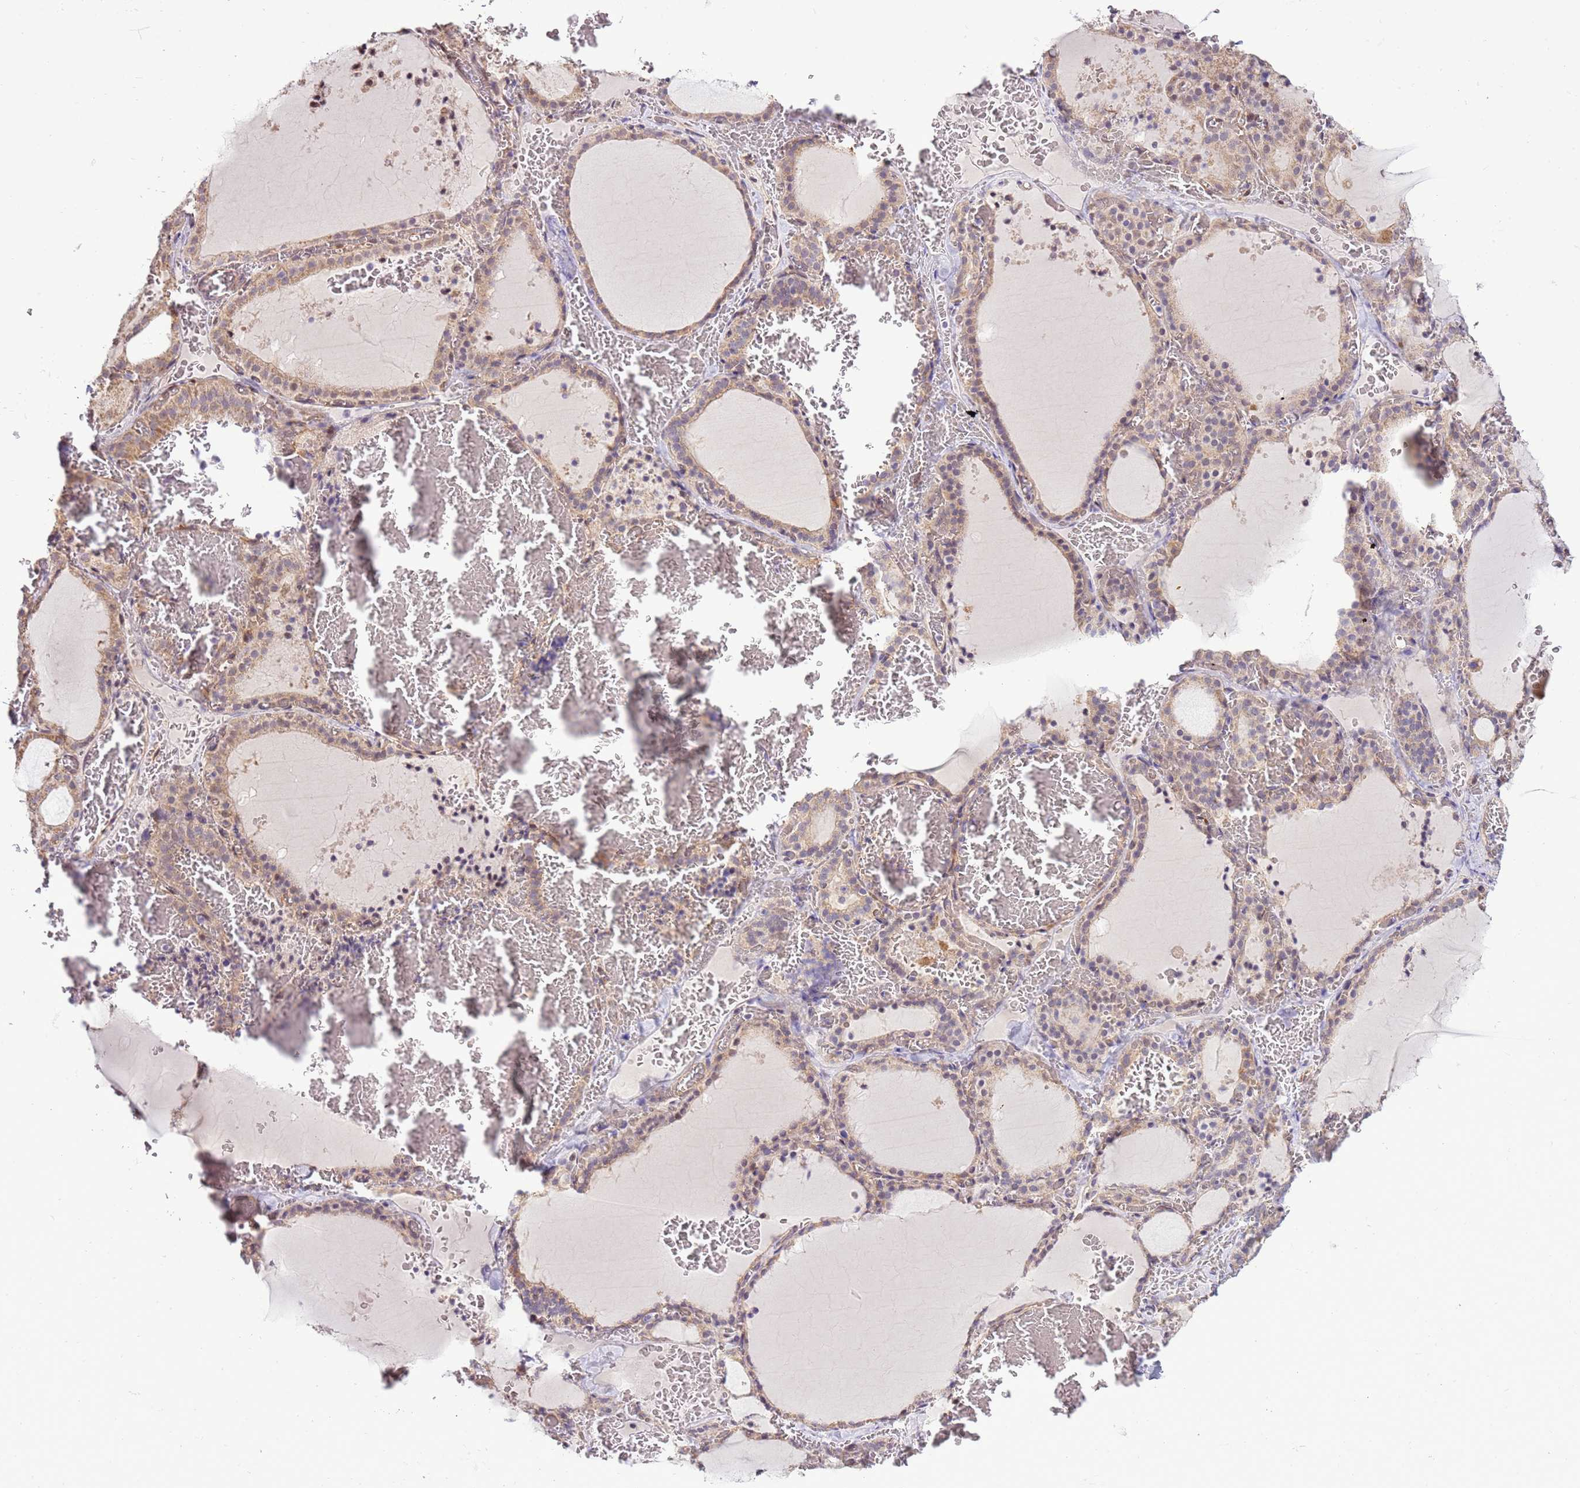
{"staining": {"intensity": "moderate", "quantity": ">75%", "location": "cytoplasmic/membranous"}, "tissue": "thyroid gland", "cell_type": "Glandular cells", "image_type": "normal", "snomed": [{"axis": "morphology", "description": "Normal tissue, NOS"}, {"axis": "topography", "description": "Thyroid gland"}], "caption": "A brown stain shows moderate cytoplasmic/membranous positivity of a protein in glandular cells of unremarkable thyroid gland.", "gene": "SCARA3", "patient": {"sex": "female", "age": 39}}